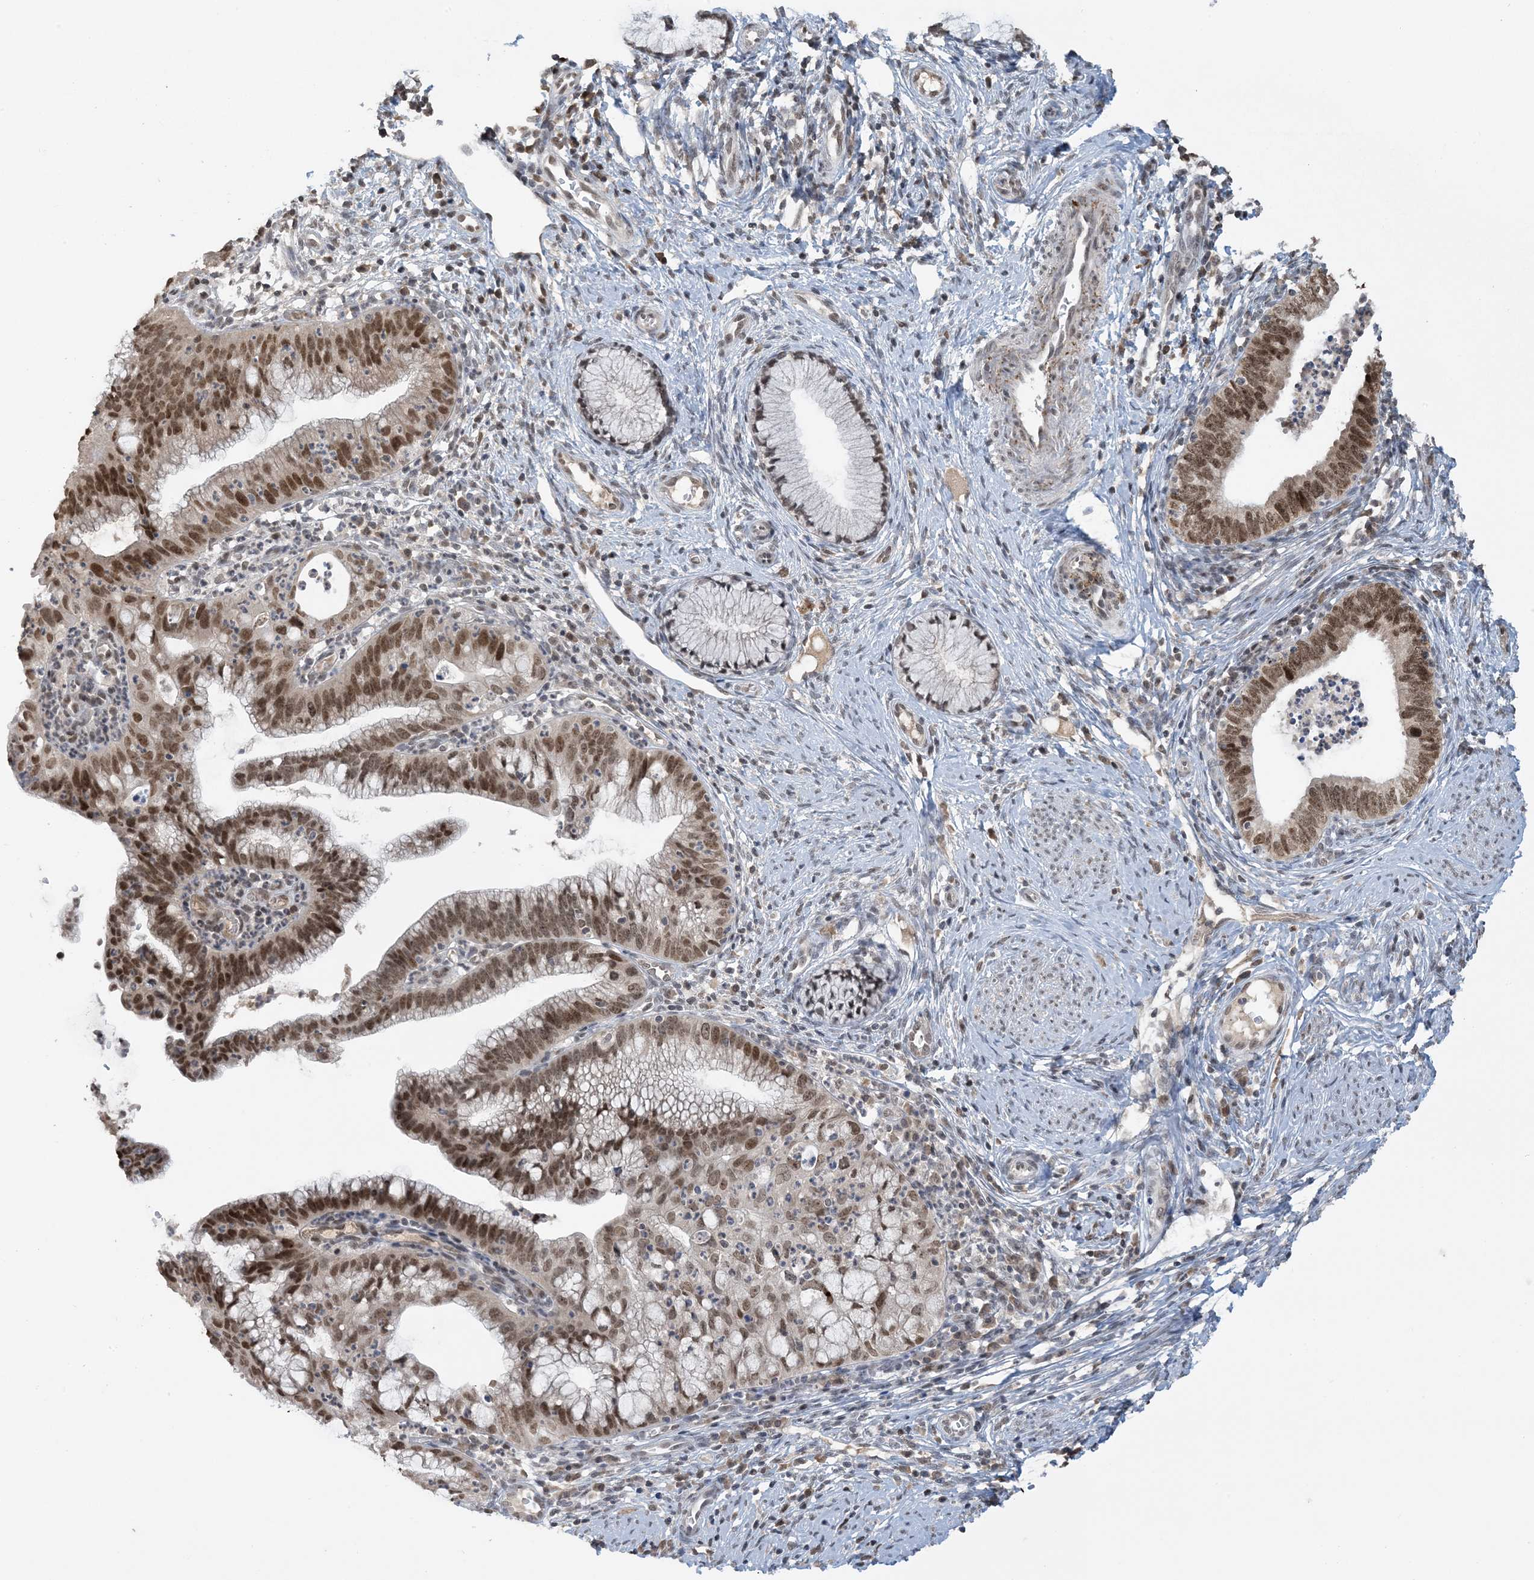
{"staining": {"intensity": "strong", "quantity": ">75%", "location": "nuclear"}, "tissue": "cervical cancer", "cell_type": "Tumor cells", "image_type": "cancer", "snomed": [{"axis": "morphology", "description": "Adenocarcinoma, NOS"}, {"axis": "topography", "description": "Cervix"}], "caption": "DAB immunohistochemical staining of human cervical cancer (adenocarcinoma) reveals strong nuclear protein staining in approximately >75% of tumor cells.", "gene": "ACYP2", "patient": {"sex": "female", "age": 36}}